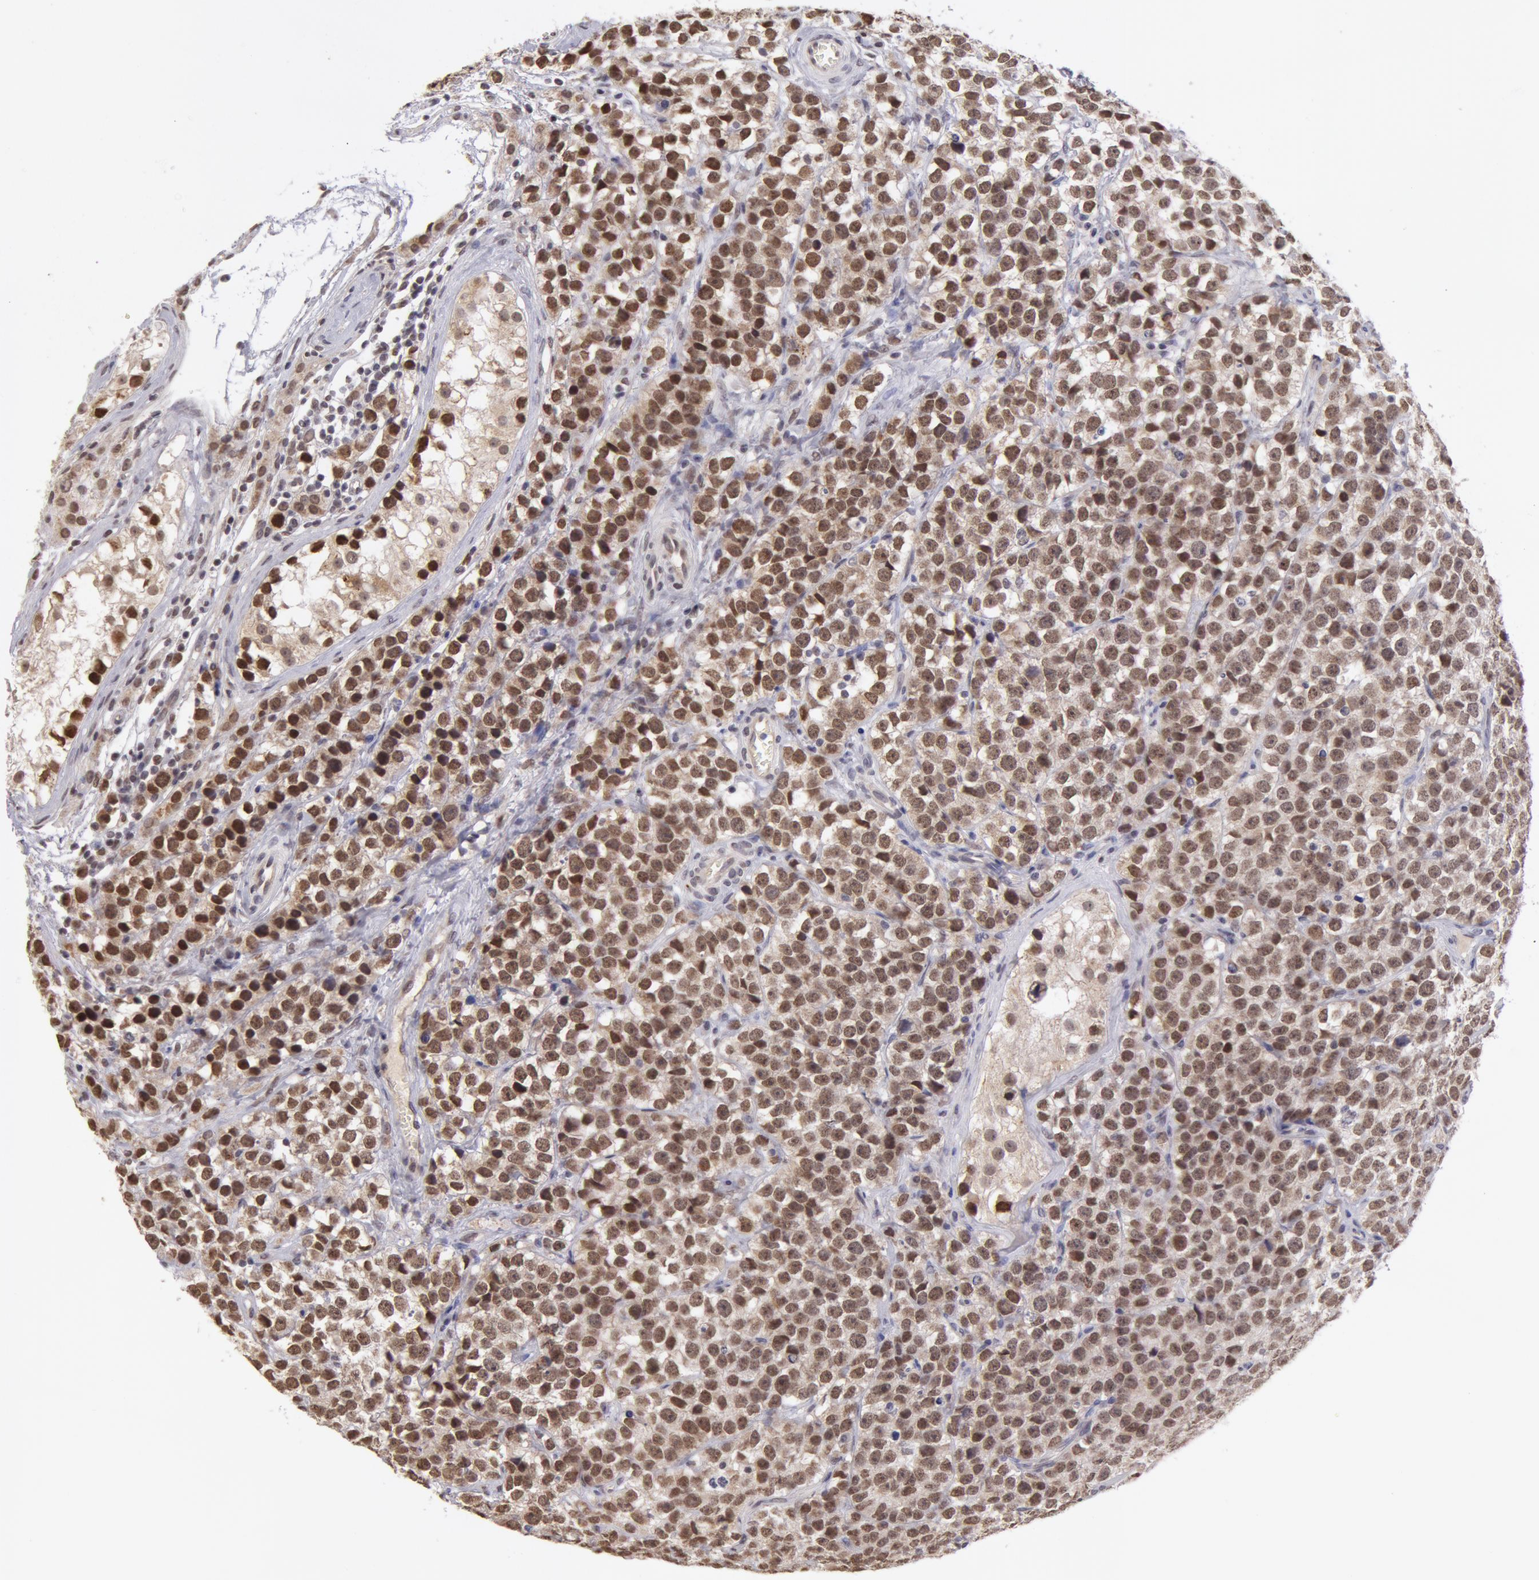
{"staining": {"intensity": "moderate", "quantity": "25%-75%", "location": "nuclear"}, "tissue": "testis cancer", "cell_type": "Tumor cells", "image_type": "cancer", "snomed": [{"axis": "morphology", "description": "Seminoma, NOS"}, {"axis": "topography", "description": "Testis"}], "caption": "Tumor cells reveal medium levels of moderate nuclear expression in approximately 25%-75% of cells in testis cancer. The protein of interest is shown in brown color, while the nuclei are stained blue.", "gene": "VRTN", "patient": {"sex": "male", "age": 25}}